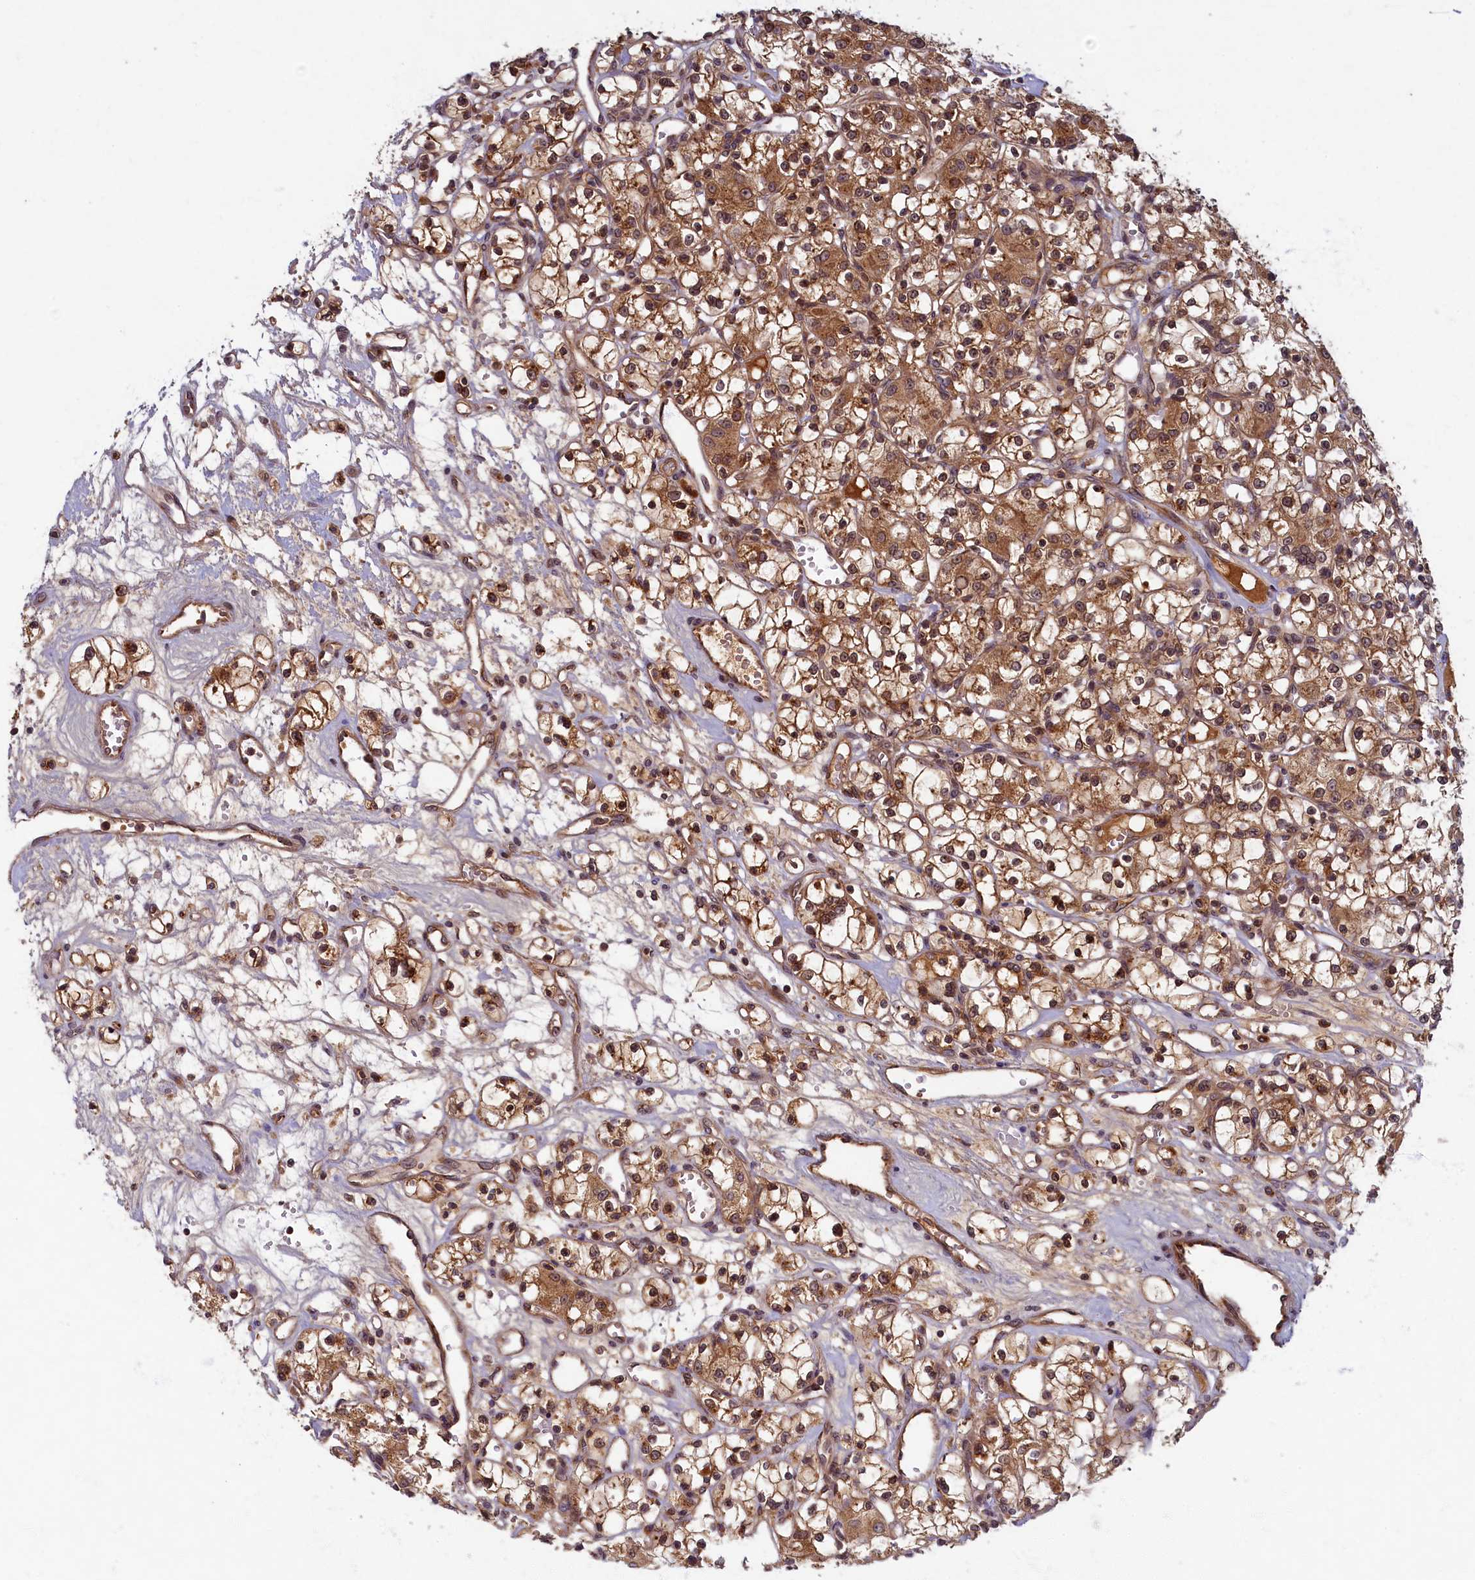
{"staining": {"intensity": "moderate", "quantity": ">75%", "location": "cytoplasmic/membranous,nuclear"}, "tissue": "renal cancer", "cell_type": "Tumor cells", "image_type": "cancer", "snomed": [{"axis": "morphology", "description": "Adenocarcinoma, NOS"}, {"axis": "topography", "description": "Kidney"}], "caption": "Human renal cancer (adenocarcinoma) stained with a protein marker exhibits moderate staining in tumor cells.", "gene": "BICD1", "patient": {"sex": "female", "age": 59}}